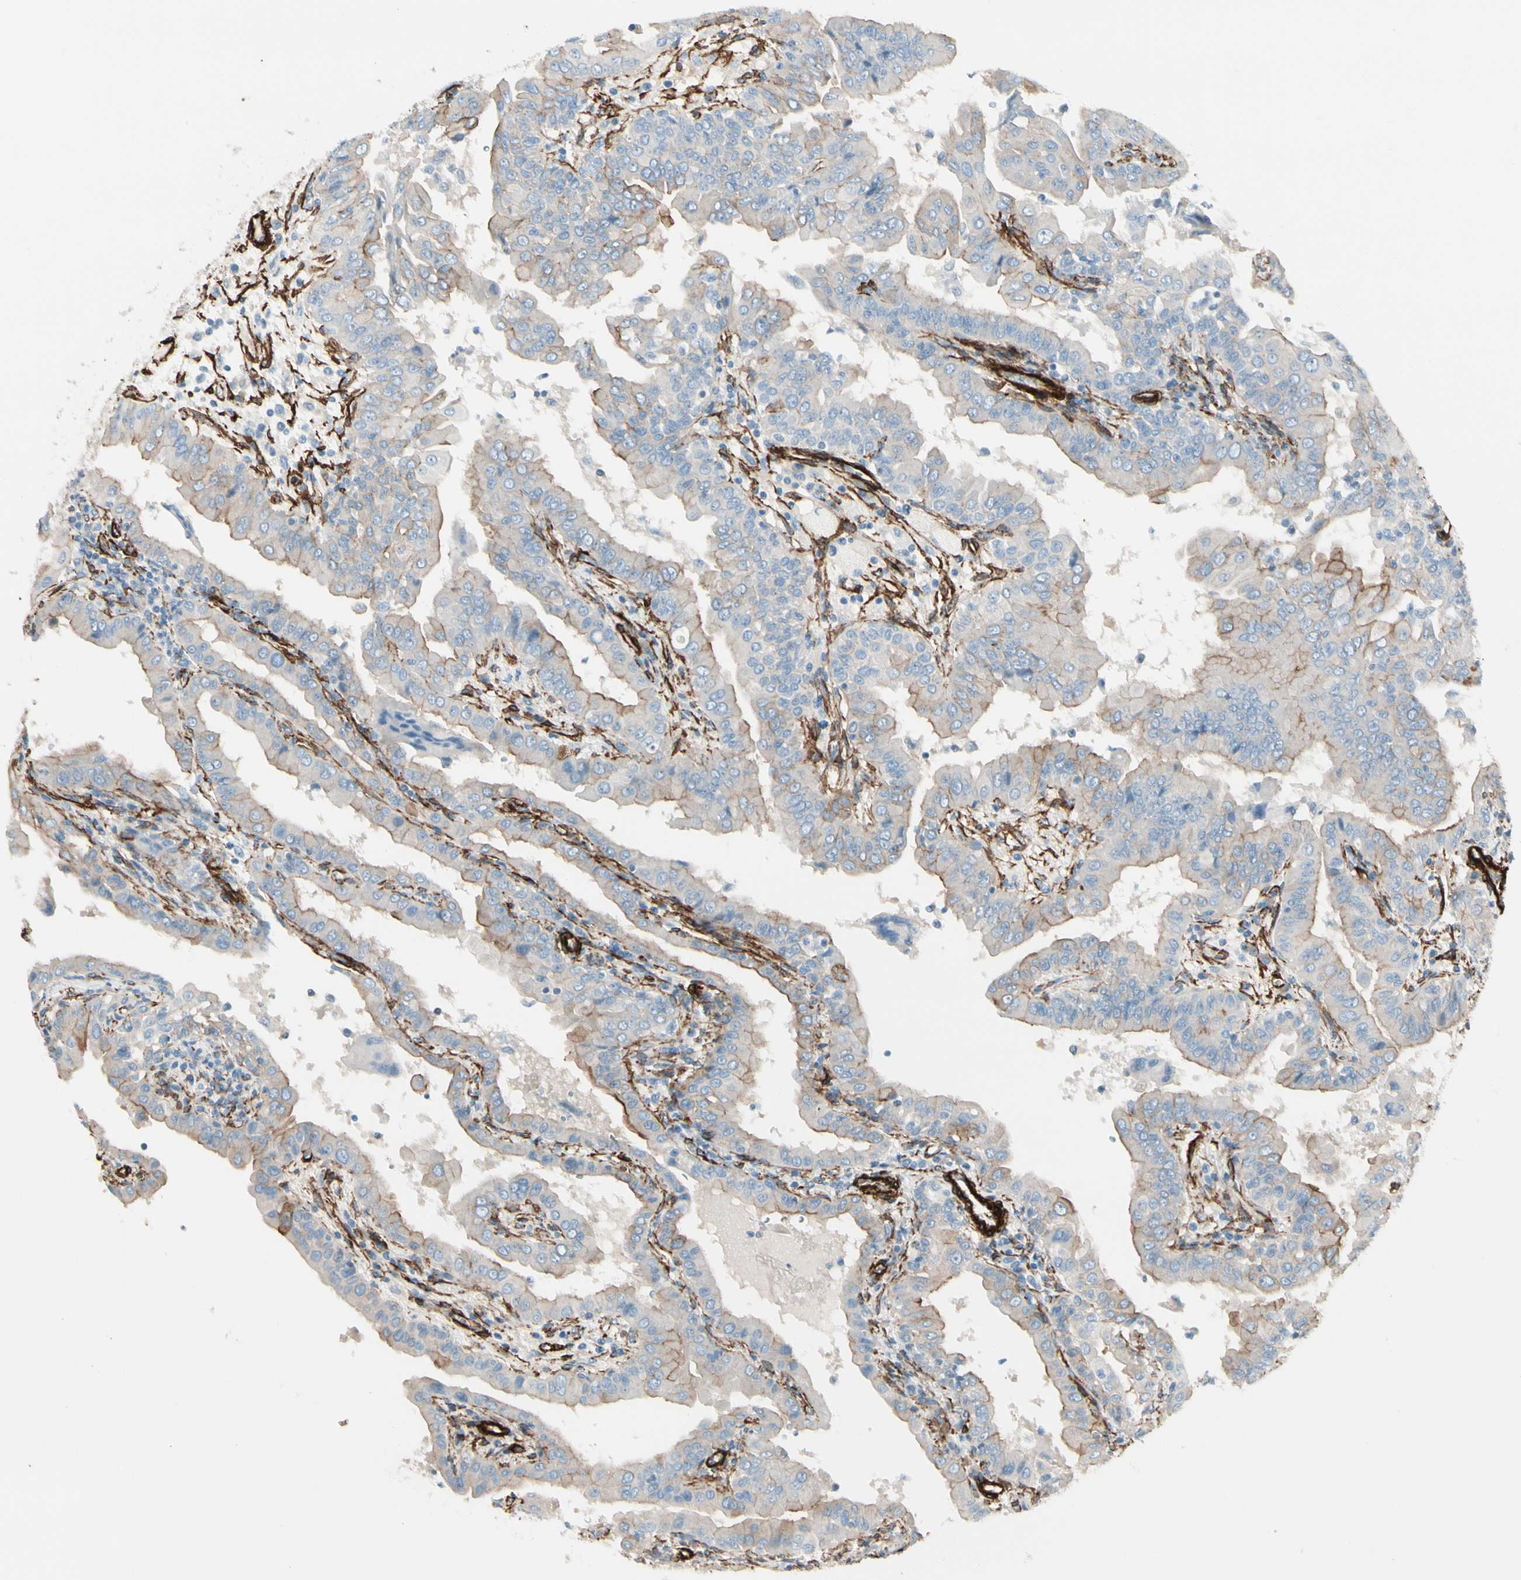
{"staining": {"intensity": "weak", "quantity": "25%-75%", "location": "cytoplasmic/membranous"}, "tissue": "thyroid cancer", "cell_type": "Tumor cells", "image_type": "cancer", "snomed": [{"axis": "morphology", "description": "Papillary adenocarcinoma, NOS"}, {"axis": "topography", "description": "Thyroid gland"}], "caption": "About 25%-75% of tumor cells in human thyroid cancer exhibit weak cytoplasmic/membranous protein positivity as visualized by brown immunohistochemical staining.", "gene": "CALD1", "patient": {"sex": "male", "age": 33}}